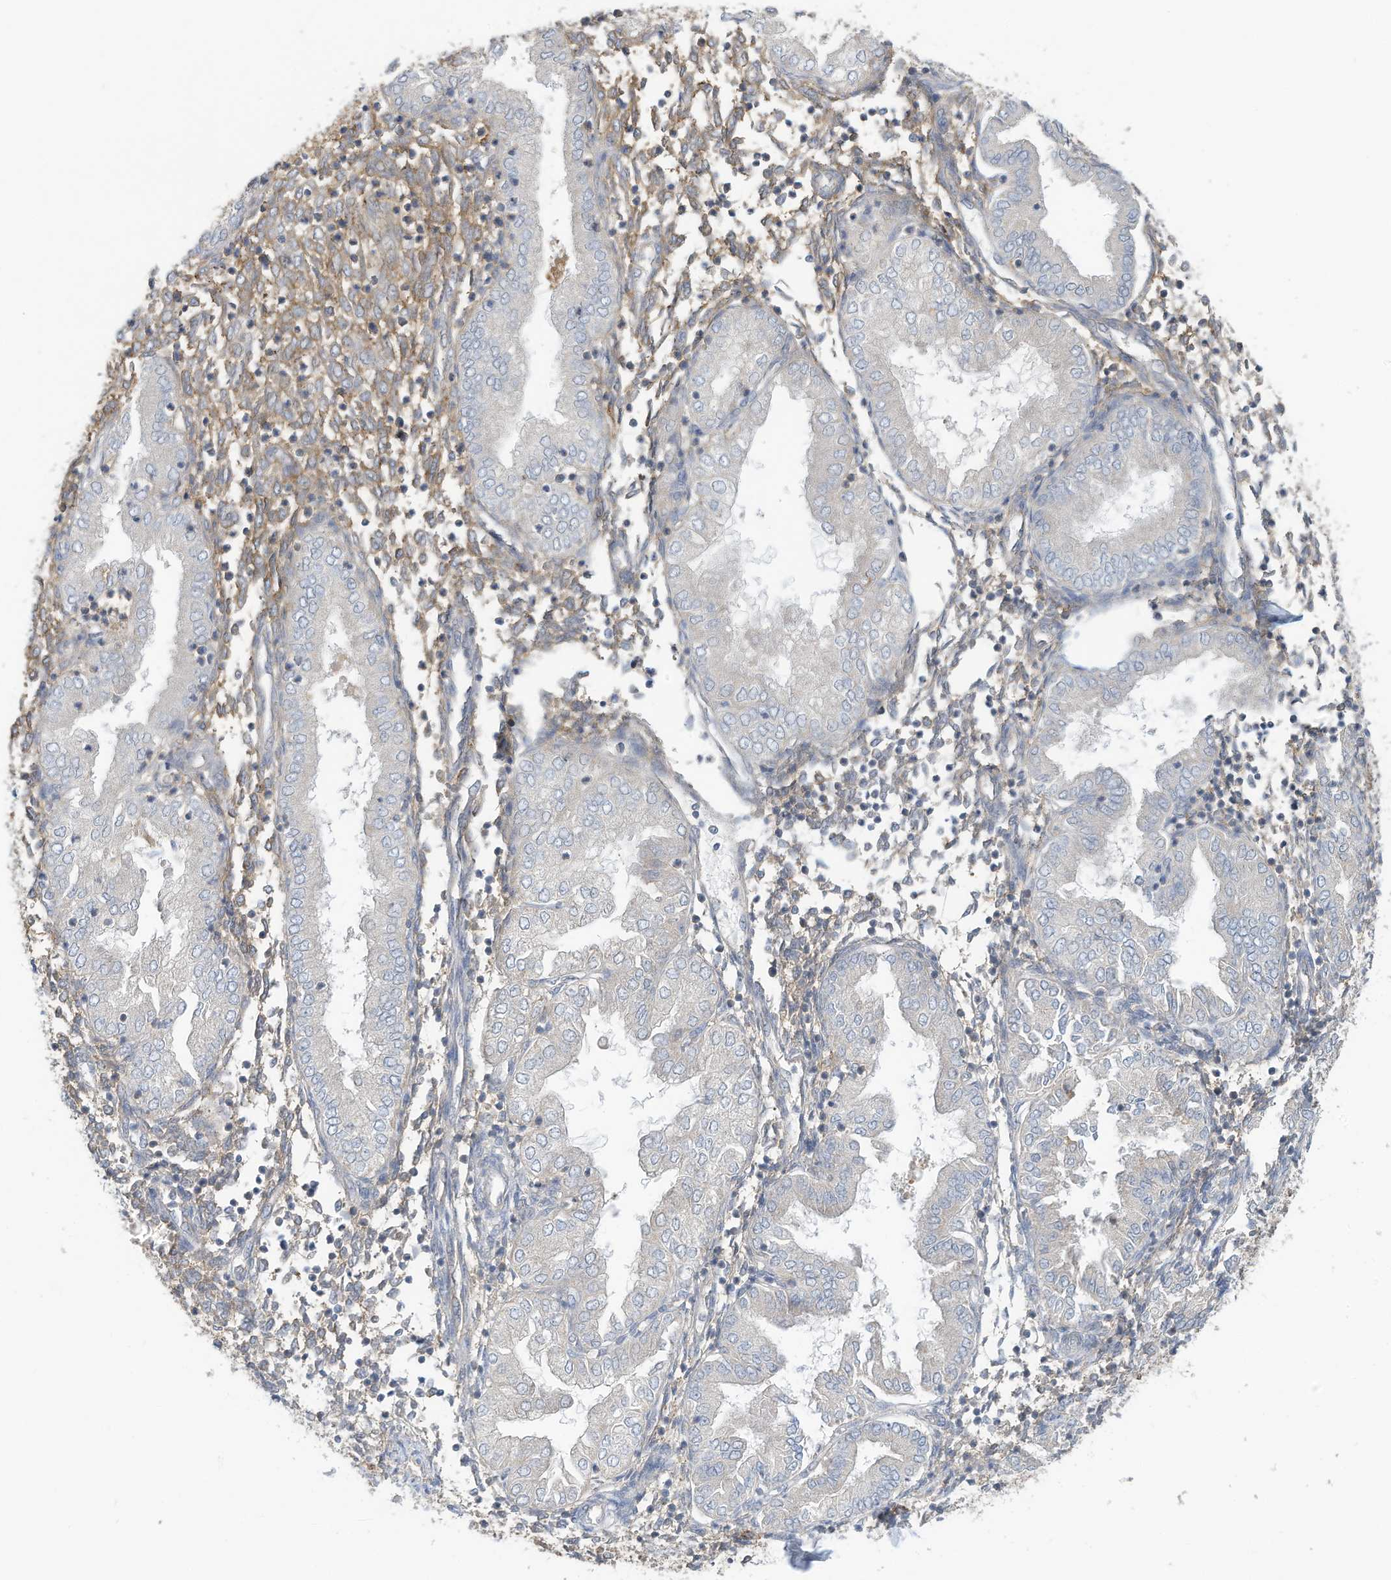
{"staining": {"intensity": "moderate", "quantity": "<25%", "location": "cytoplasmic/membranous"}, "tissue": "endometrium", "cell_type": "Cells in endometrial stroma", "image_type": "normal", "snomed": [{"axis": "morphology", "description": "Normal tissue, NOS"}, {"axis": "topography", "description": "Endometrium"}], "caption": "Immunohistochemical staining of unremarkable human endometrium reveals <25% levels of moderate cytoplasmic/membranous protein positivity in approximately <25% of cells in endometrial stroma.", "gene": "SLC1A5", "patient": {"sex": "female", "age": 53}}